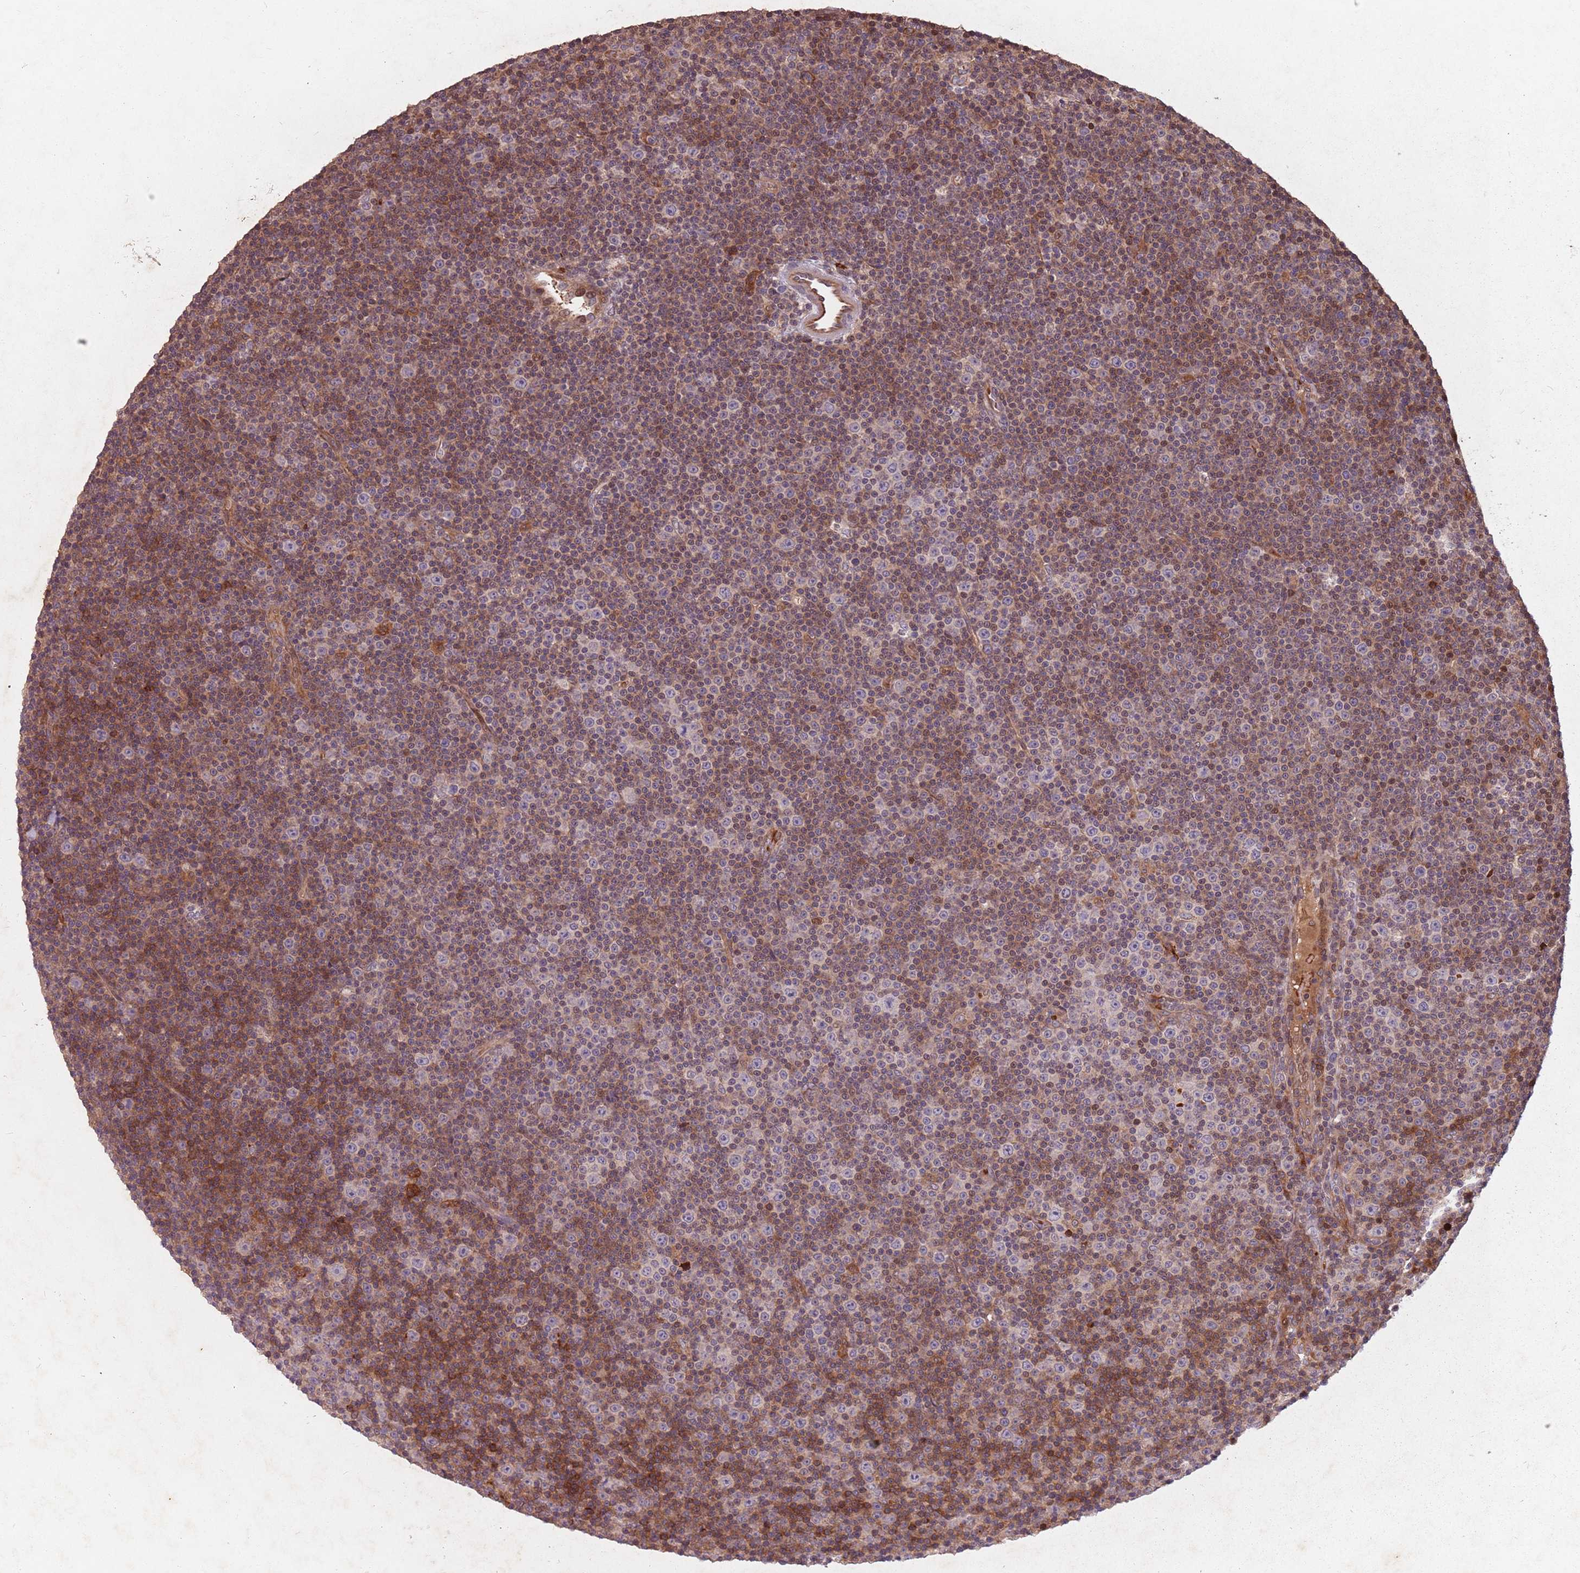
{"staining": {"intensity": "moderate", "quantity": "25%-75%", "location": "cytoplasmic/membranous"}, "tissue": "lymphoma", "cell_type": "Tumor cells", "image_type": "cancer", "snomed": [{"axis": "morphology", "description": "Malignant lymphoma, non-Hodgkin's type, Low grade"}, {"axis": "topography", "description": "Lymph node"}], "caption": "The histopathology image shows a brown stain indicating the presence of a protein in the cytoplasmic/membranous of tumor cells in lymphoma.", "gene": "GPR180", "patient": {"sex": "female", "age": 67}}